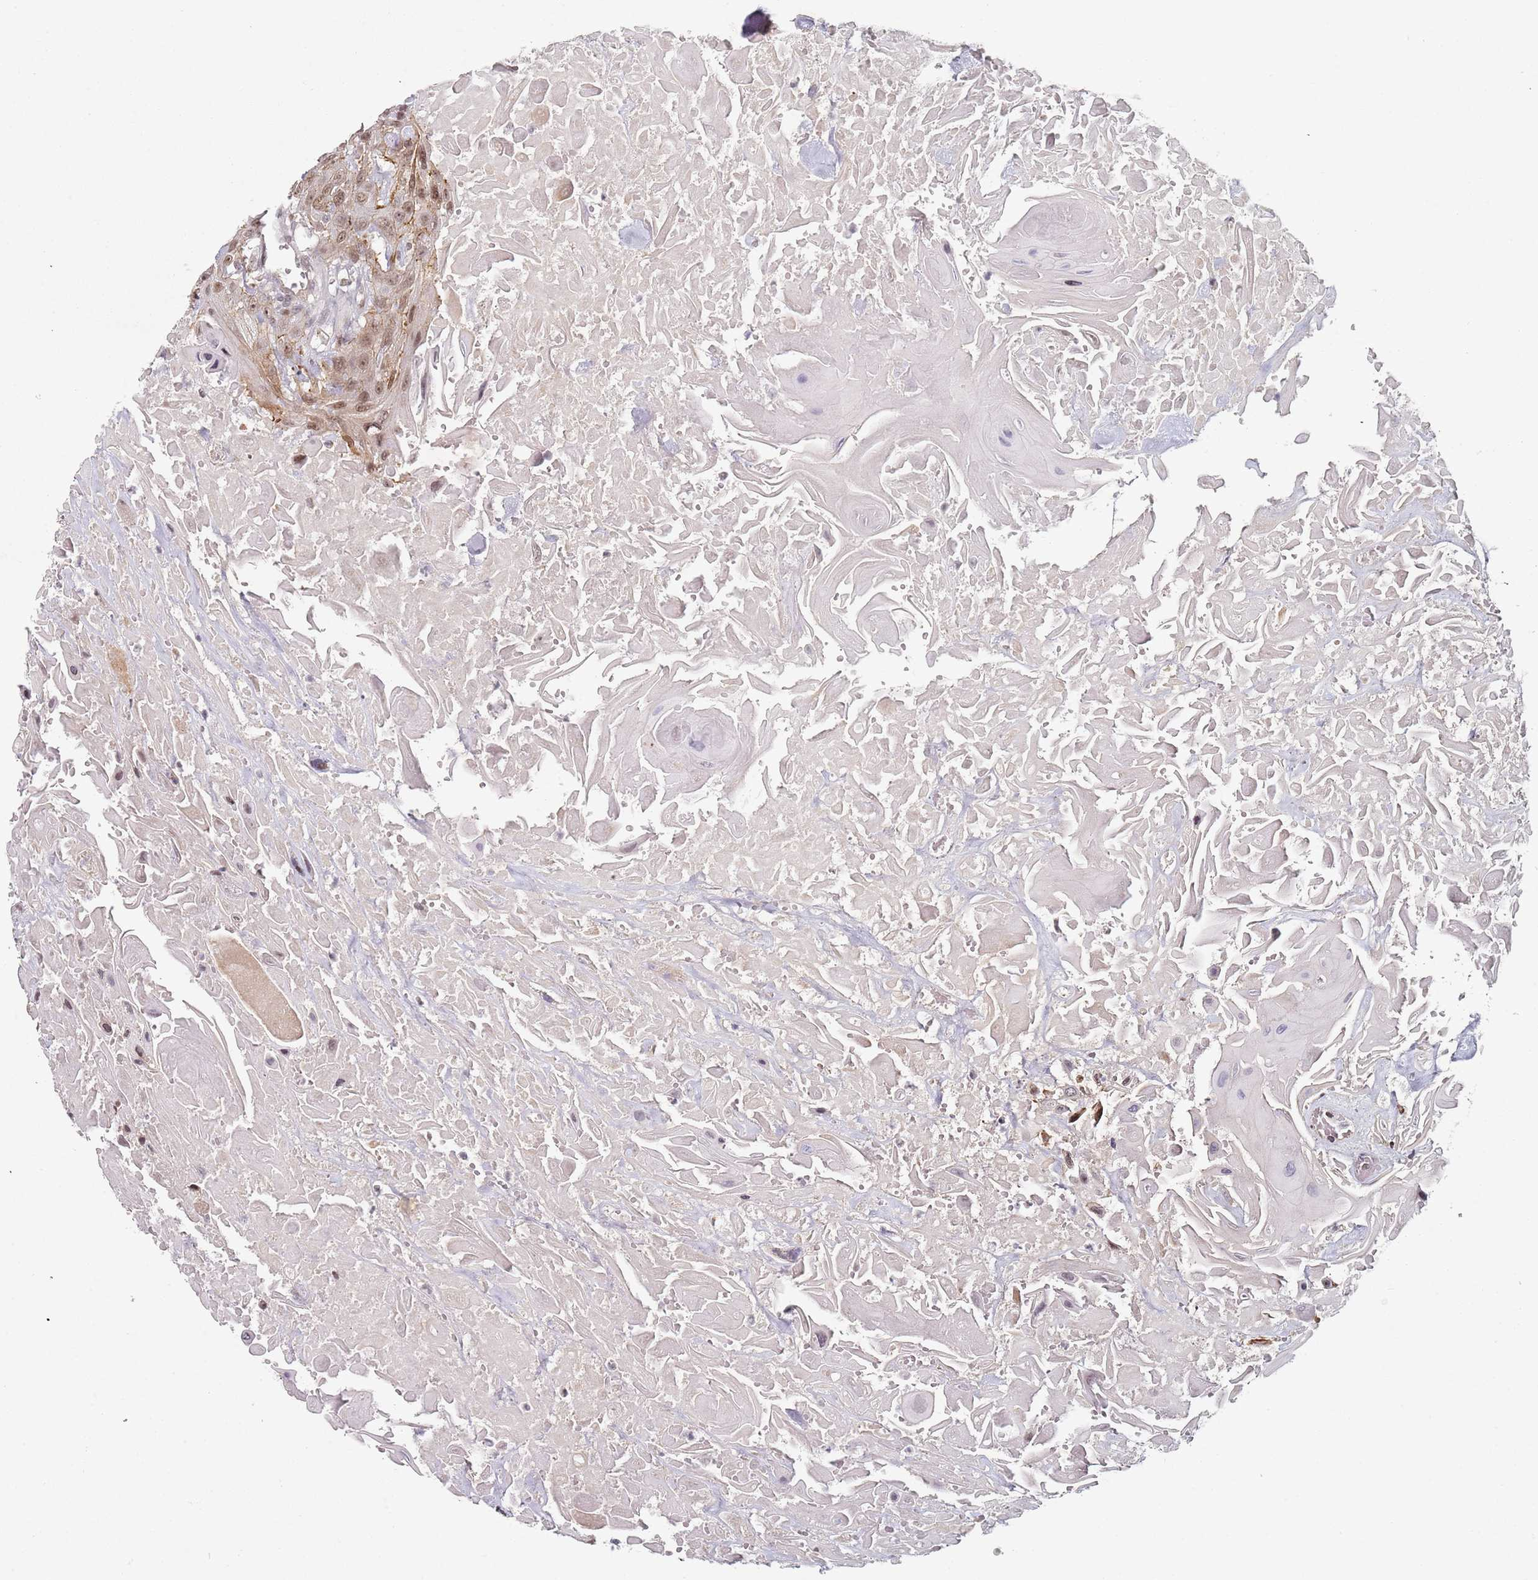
{"staining": {"intensity": "moderate", "quantity": ">75%", "location": "cytoplasmic/membranous,nuclear"}, "tissue": "head and neck cancer", "cell_type": "Tumor cells", "image_type": "cancer", "snomed": [{"axis": "morphology", "description": "Squamous cell carcinoma, NOS"}, {"axis": "topography", "description": "Head-Neck"}], "caption": "The histopathology image reveals staining of head and neck cancer (squamous cell carcinoma), revealing moderate cytoplasmic/membranous and nuclear protein expression (brown color) within tumor cells.", "gene": "ATF6B", "patient": {"sex": "male", "age": 81}}